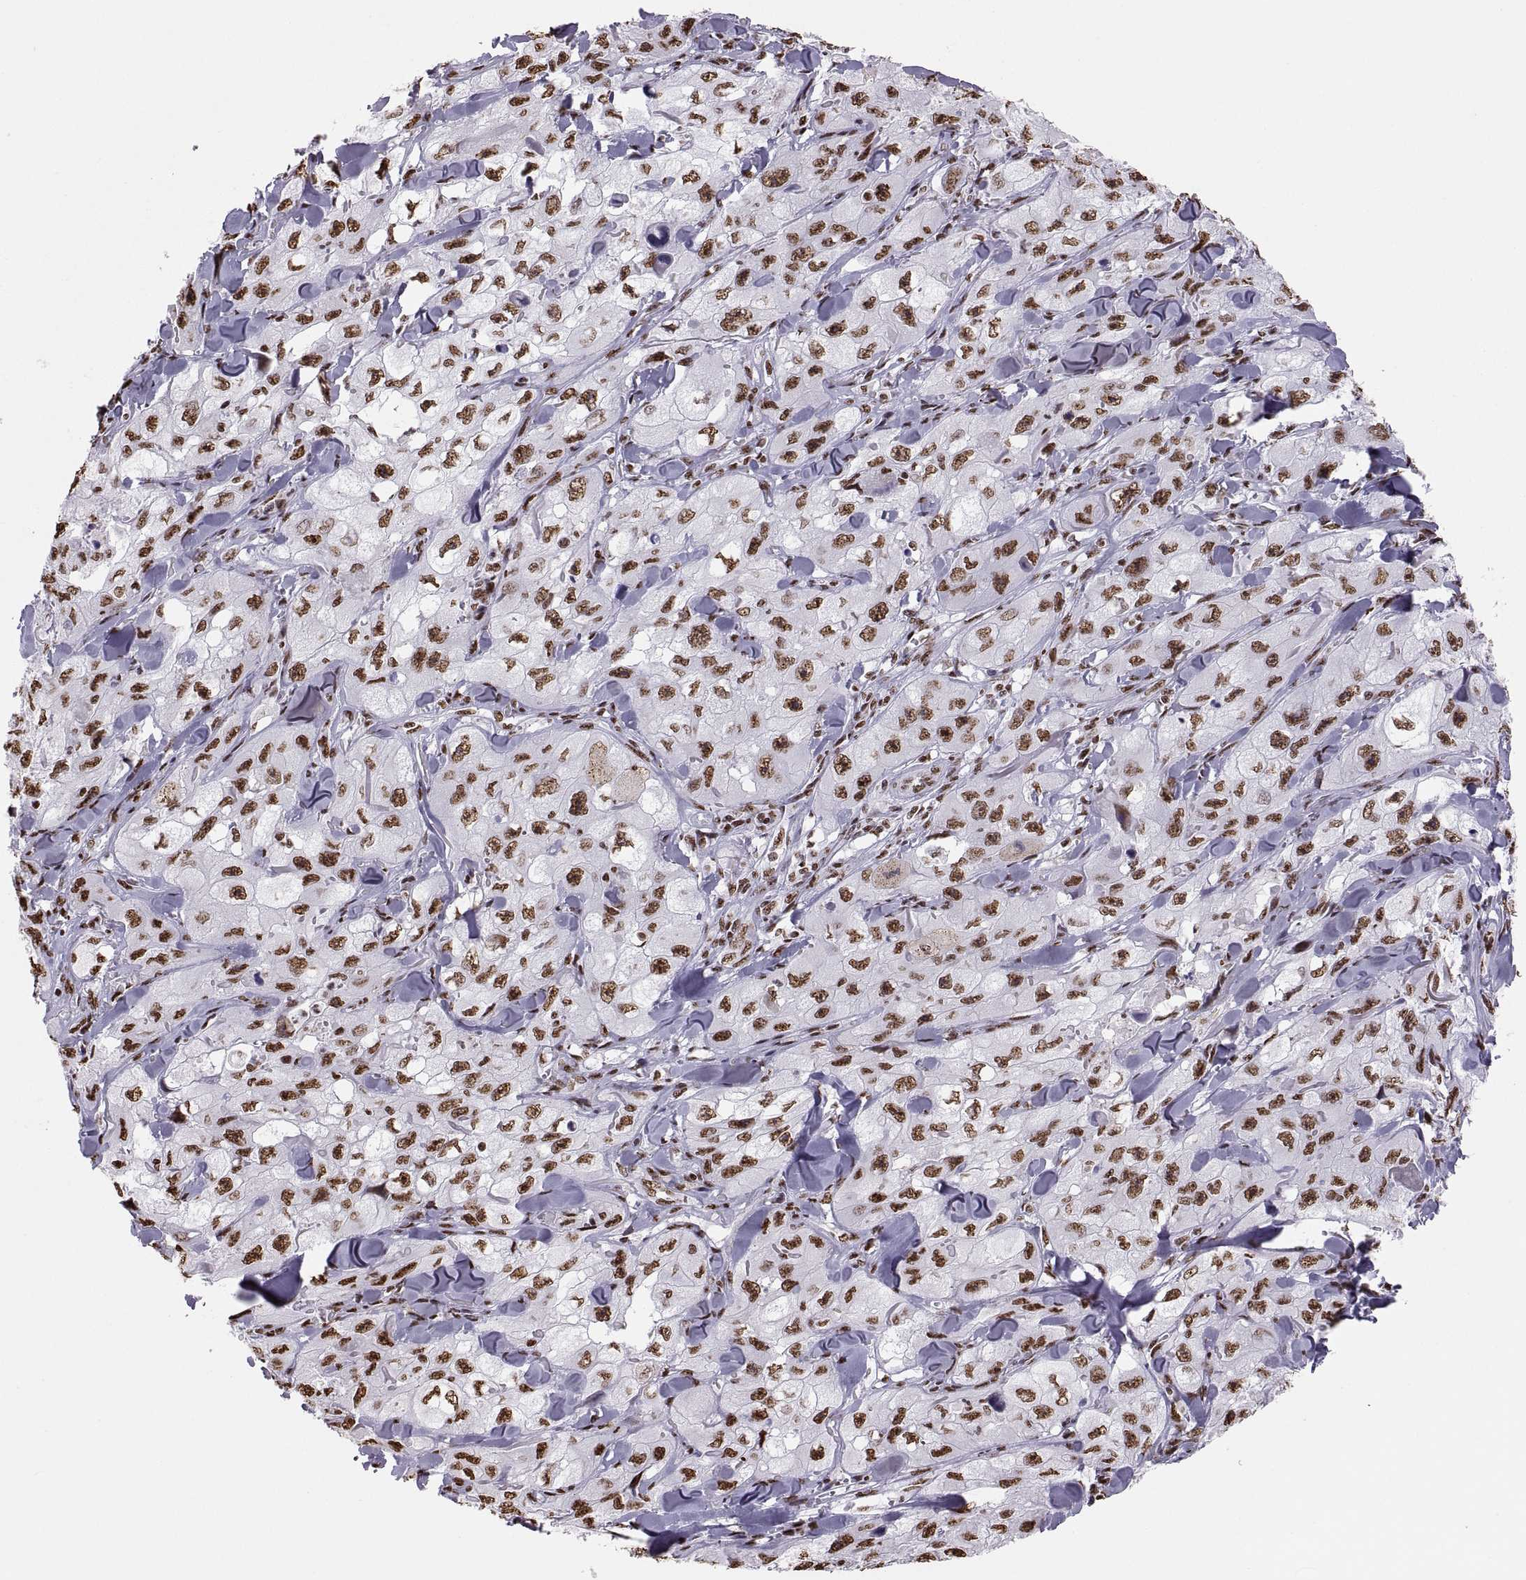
{"staining": {"intensity": "strong", "quantity": "25%-75%", "location": "nuclear"}, "tissue": "skin cancer", "cell_type": "Tumor cells", "image_type": "cancer", "snomed": [{"axis": "morphology", "description": "Squamous cell carcinoma, NOS"}, {"axis": "topography", "description": "Skin"}, {"axis": "topography", "description": "Subcutis"}], "caption": "This is an image of immunohistochemistry staining of skin squamous cell carcinoma, which shows strong expression in the nuclear of tumor cells.", "gene": "SNAI1", "patient": {"sex": "male", "age": 73}}